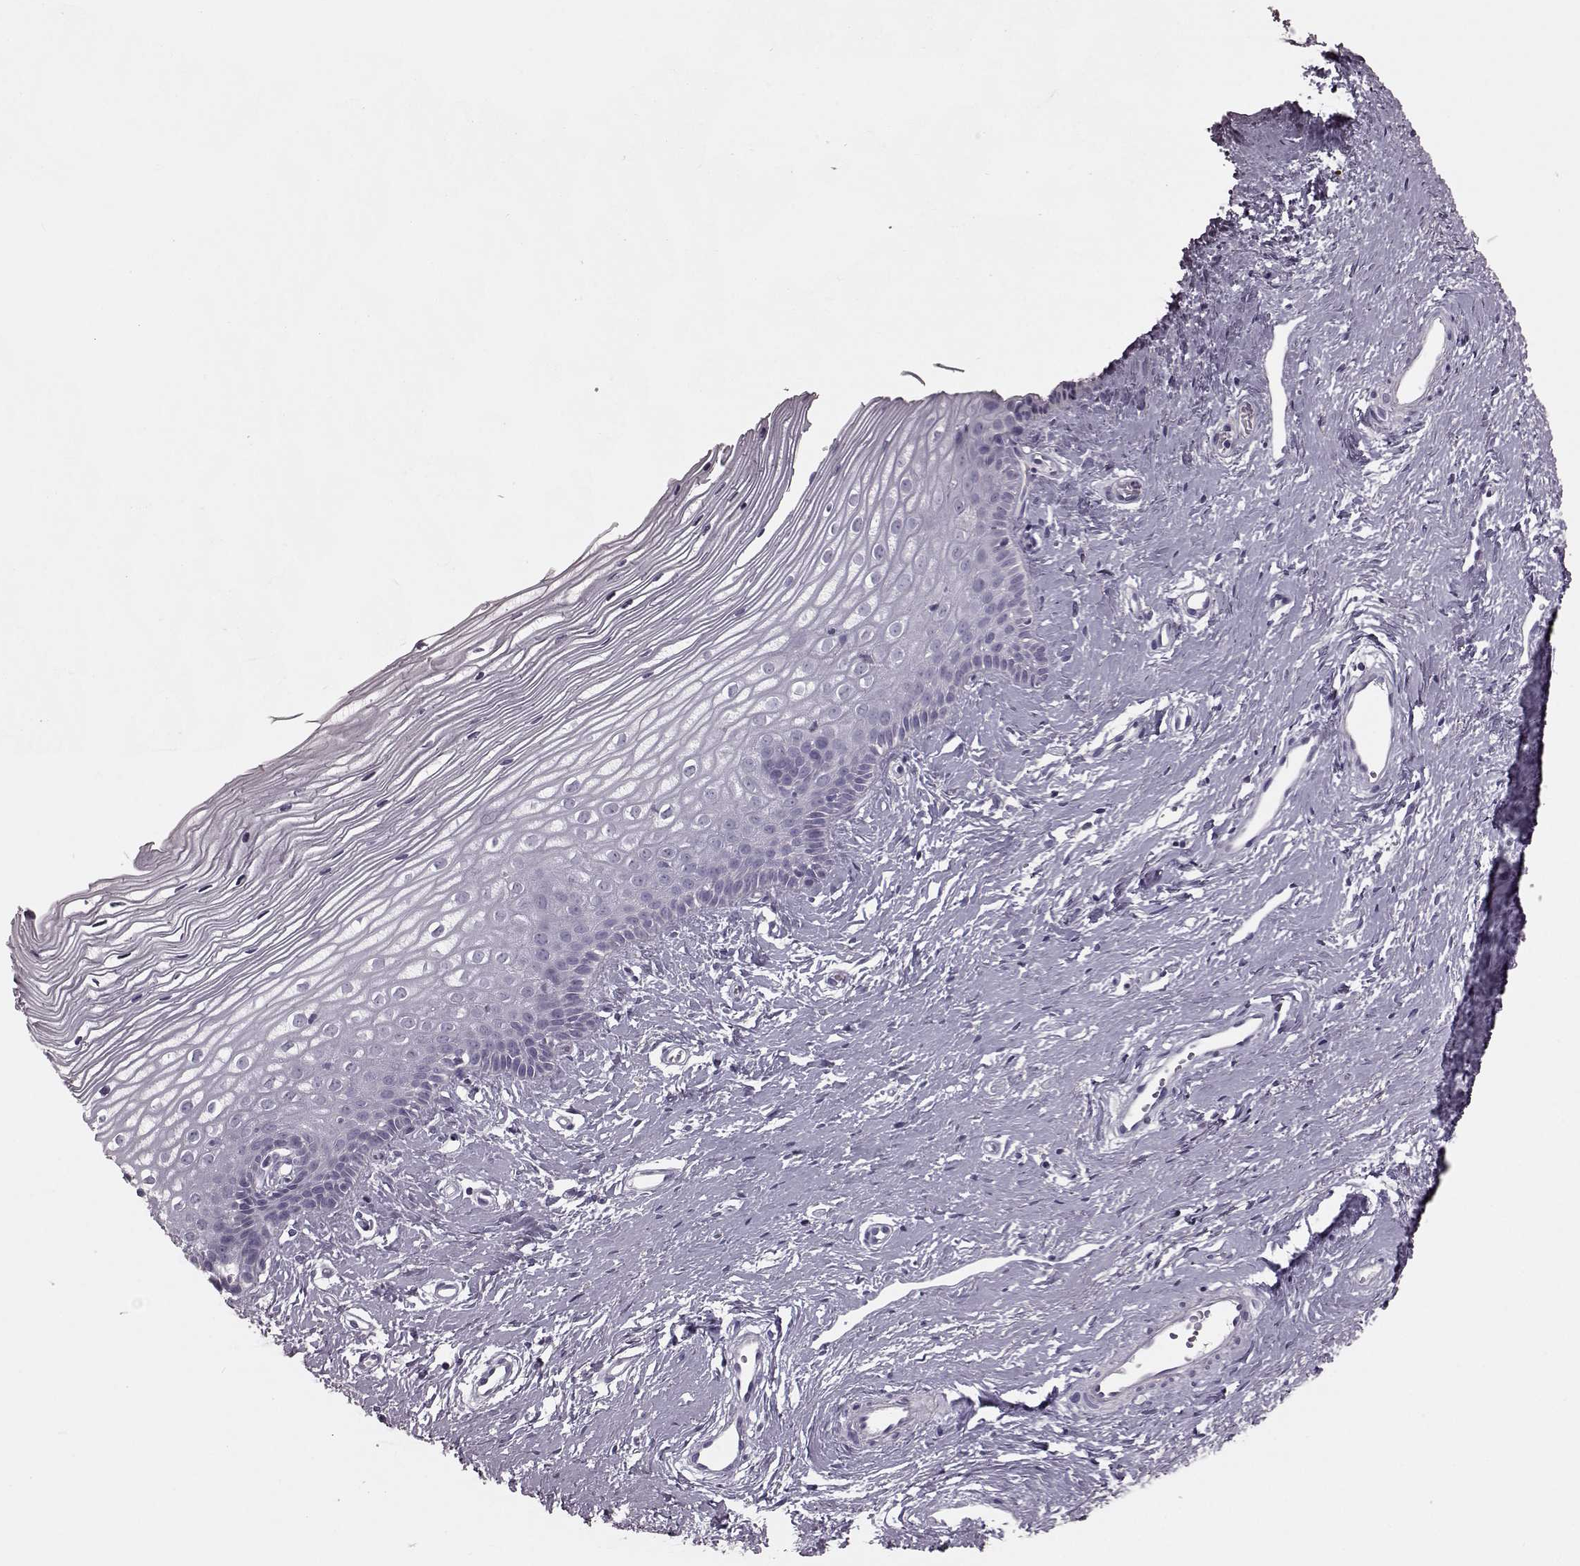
{"staining": {"intensity": "negative", "quantity": "none", "location": "none"}, "tissue": "cervix", "cell_type": "Glandular cells", "image_type": "normal", "snomed": [{"axis": "morphology", "description": "Normal tissue, NOS"}, {"axis": "topography", "description": "Cervix"}], "caption": "DAB (3,3'-diaminobenzidine) immunohistochemical staining of normal human cervix reveals no significant positivity in glandular cells.", "gene": "CRYBA2", "patient": {"sex": "female", "age": 40}}